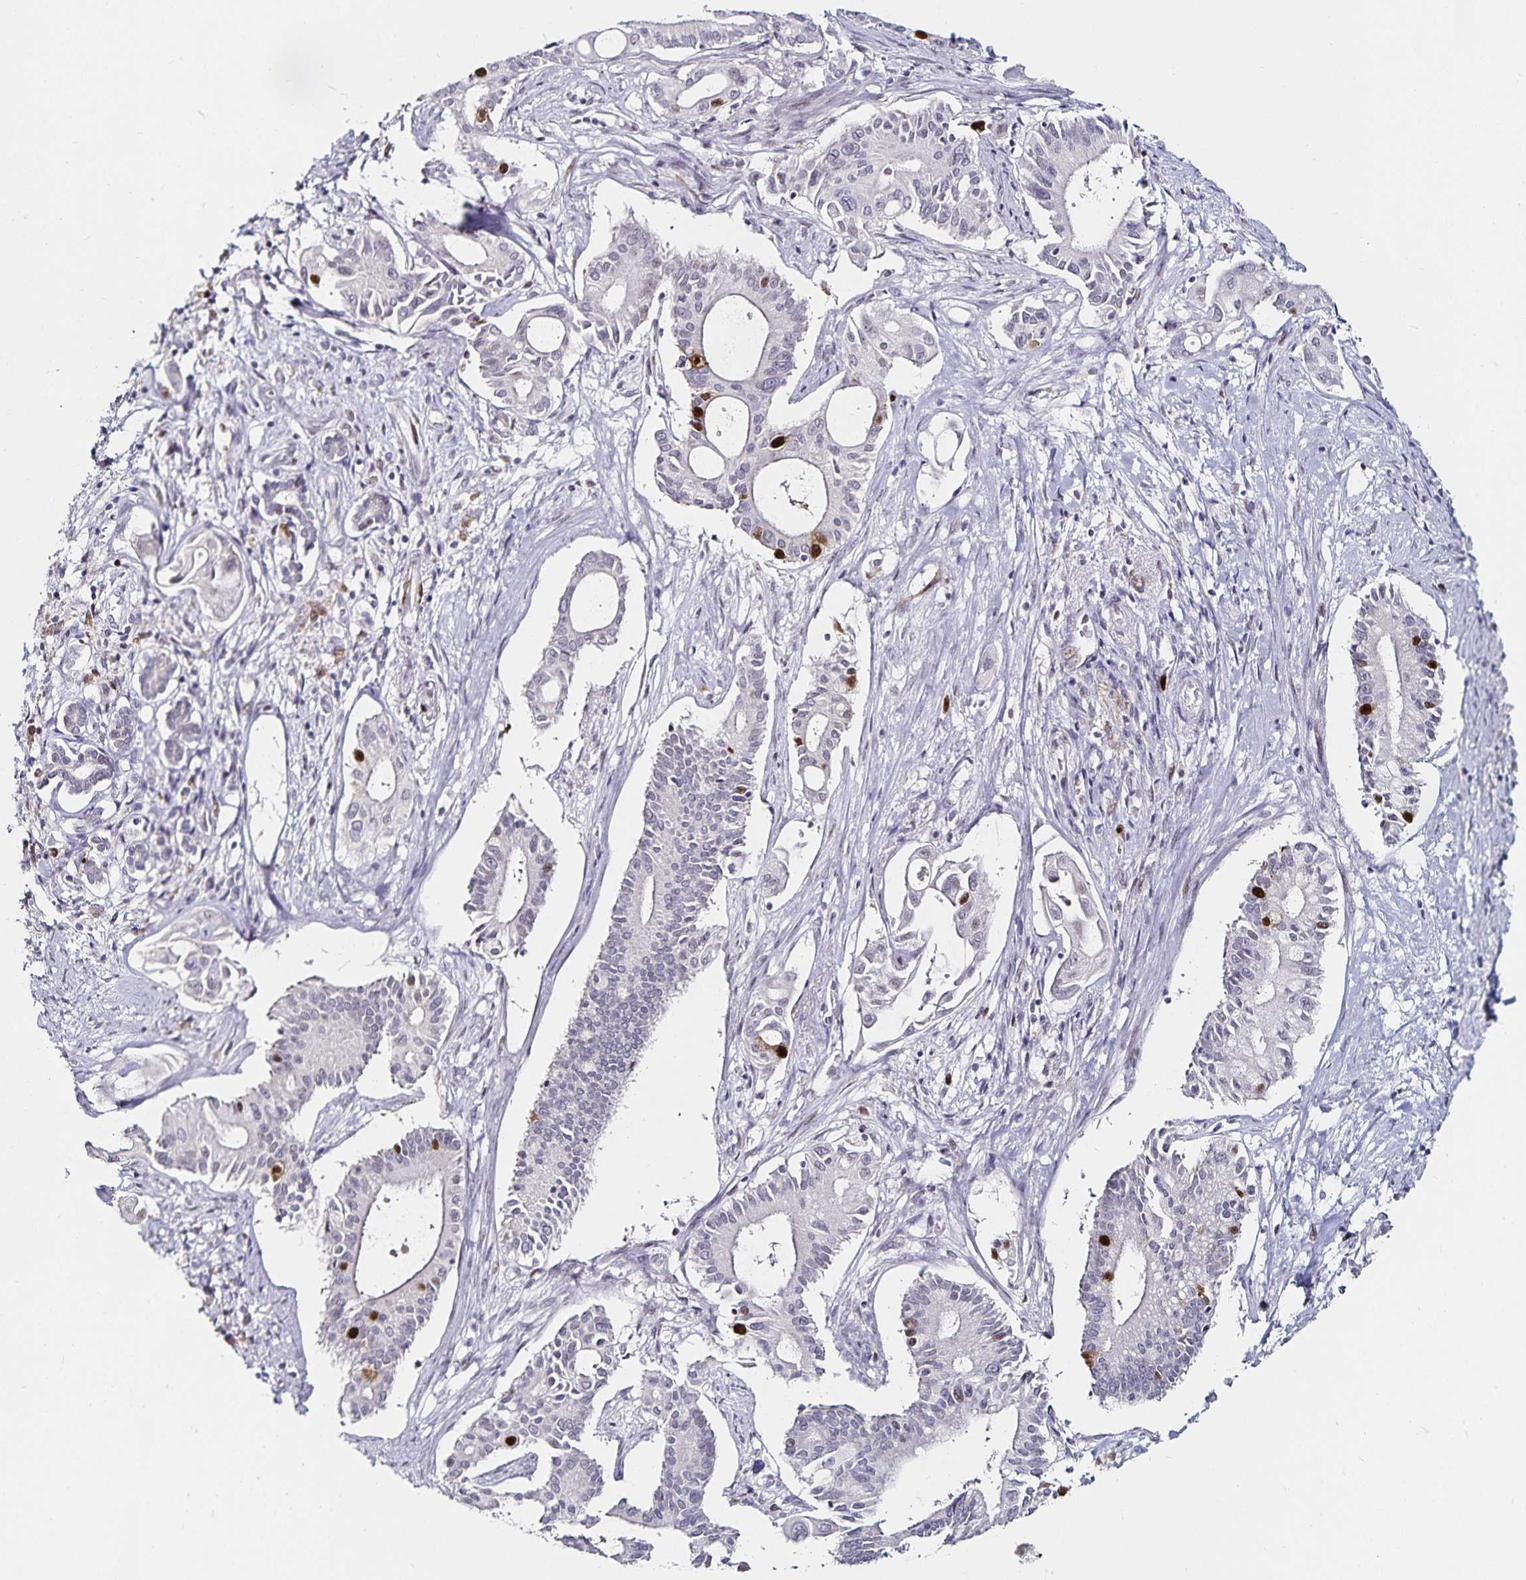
{"staining": {"intensity": "strong", "quantity": "<25%", "location": "nuclear"}, "tissue": "pancreatic cancer", "cell_type": "Tumor cells", "image_type": "cancer", "snomed": [{"axis": "morphology", "description": "Adenocarcinoma, NOS"}, {"axis": "topography", "description": "Pancreas"}], "caption": "Tumor cells reveal medium levels of strong nuclear staining in about <25% of cells in pancreatic cancer (adenocarcinoma). (brown staining indicates protein expression, while blue staining denotes nuclei).", "gene": "ANLN", "patient": {"sex": "female", "age": 68}}